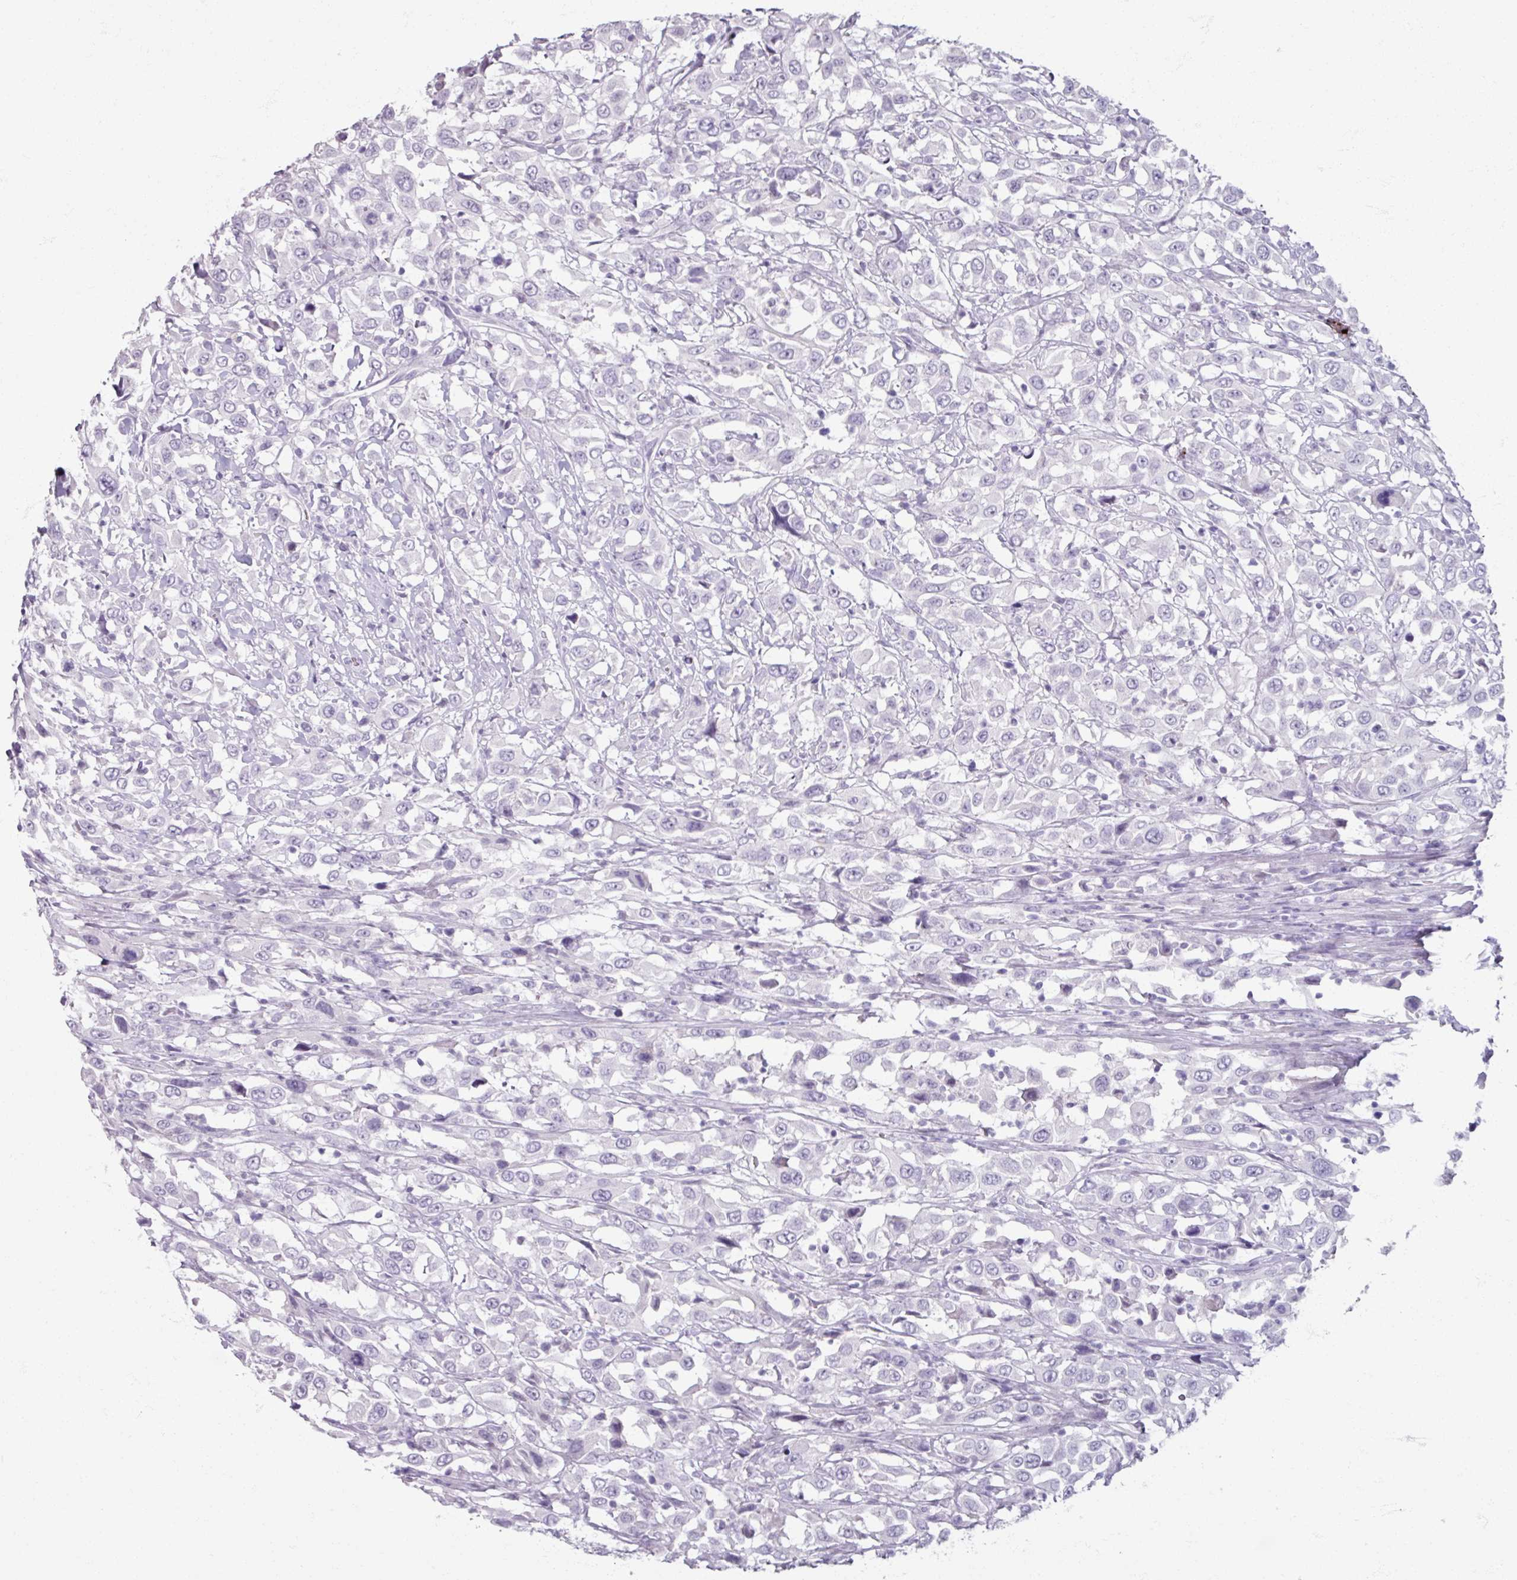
{"staining": {"intensity": "negative", "quantity": "none", "location": "none"}, "tissue": "urothelial cancer", "cell_type": "Tumor cells", "image_type": "cancer", "snomed": [{"axis": "morphology", "description": "Urothelial carcinoma, High grade"}, {"axis": "topography", "description": "Urinary bladder"}], "caption": "Protein analysis of urothelial cancer displays no significant positivity in tumor cells.", "gene": "TG", "patient": {"sex": "male", "age": 61}}